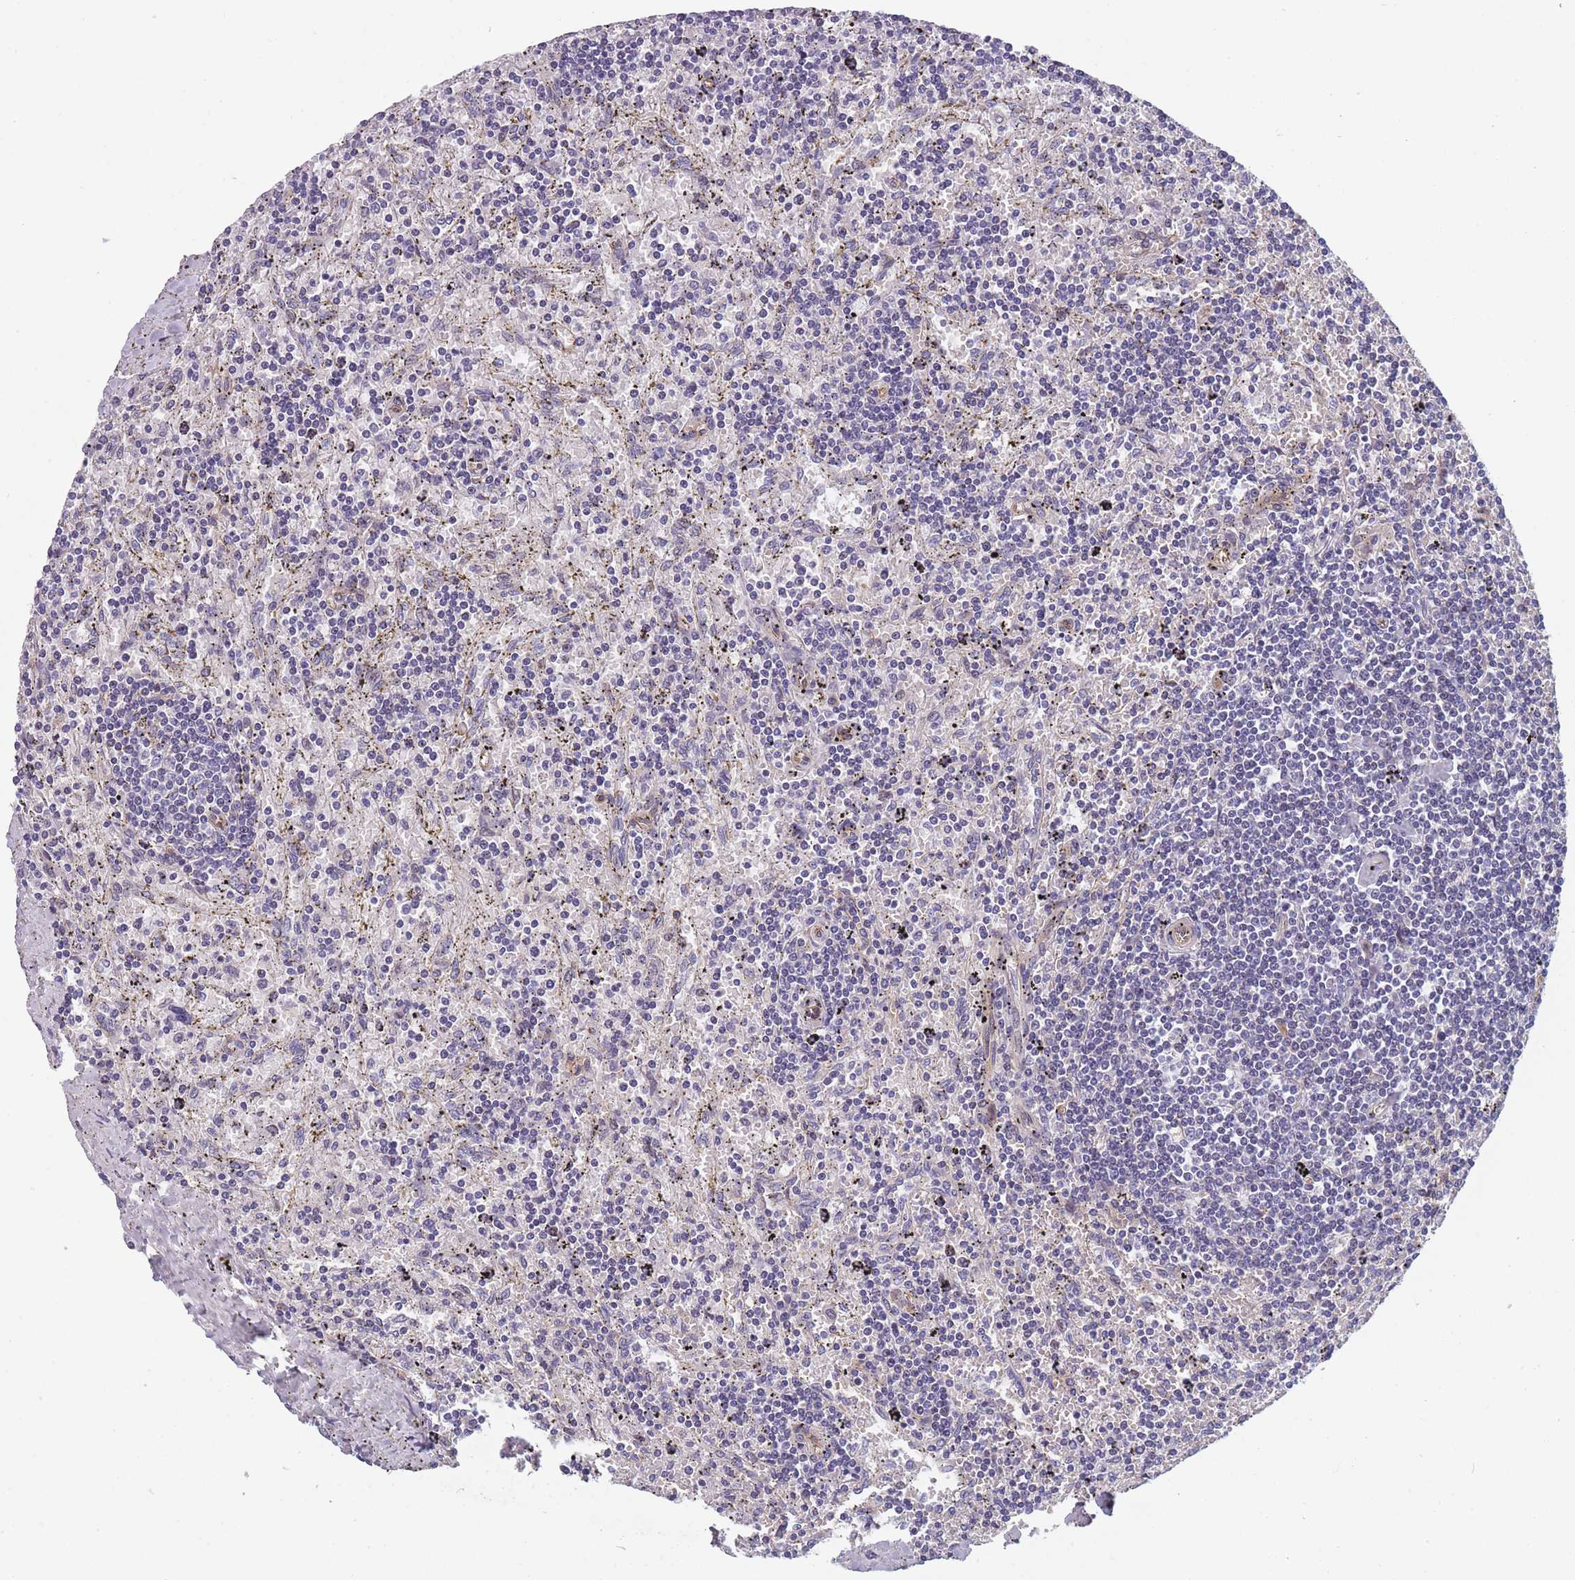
{"staining": {"intensity": "negative", "quantity": "none", "location": "none"}, "tissue": "lymphoma", "cell_type": "Tumor cells", "image_type": "cancer", "snomed": [{"axis": "morphology", "description": "Malignant lymphoma, non-Hodgkin's type, Low grade"}, {"axis": "topography", "description": "Spleen"}], "caption": "Immunohistochemical staining of human low-grade malignant lymphoma, non-Hodgkin's type reveals no significant staining in tumor cells.", "gene": "FAM83F", "patient": {"sex": "male", "age": 76}}